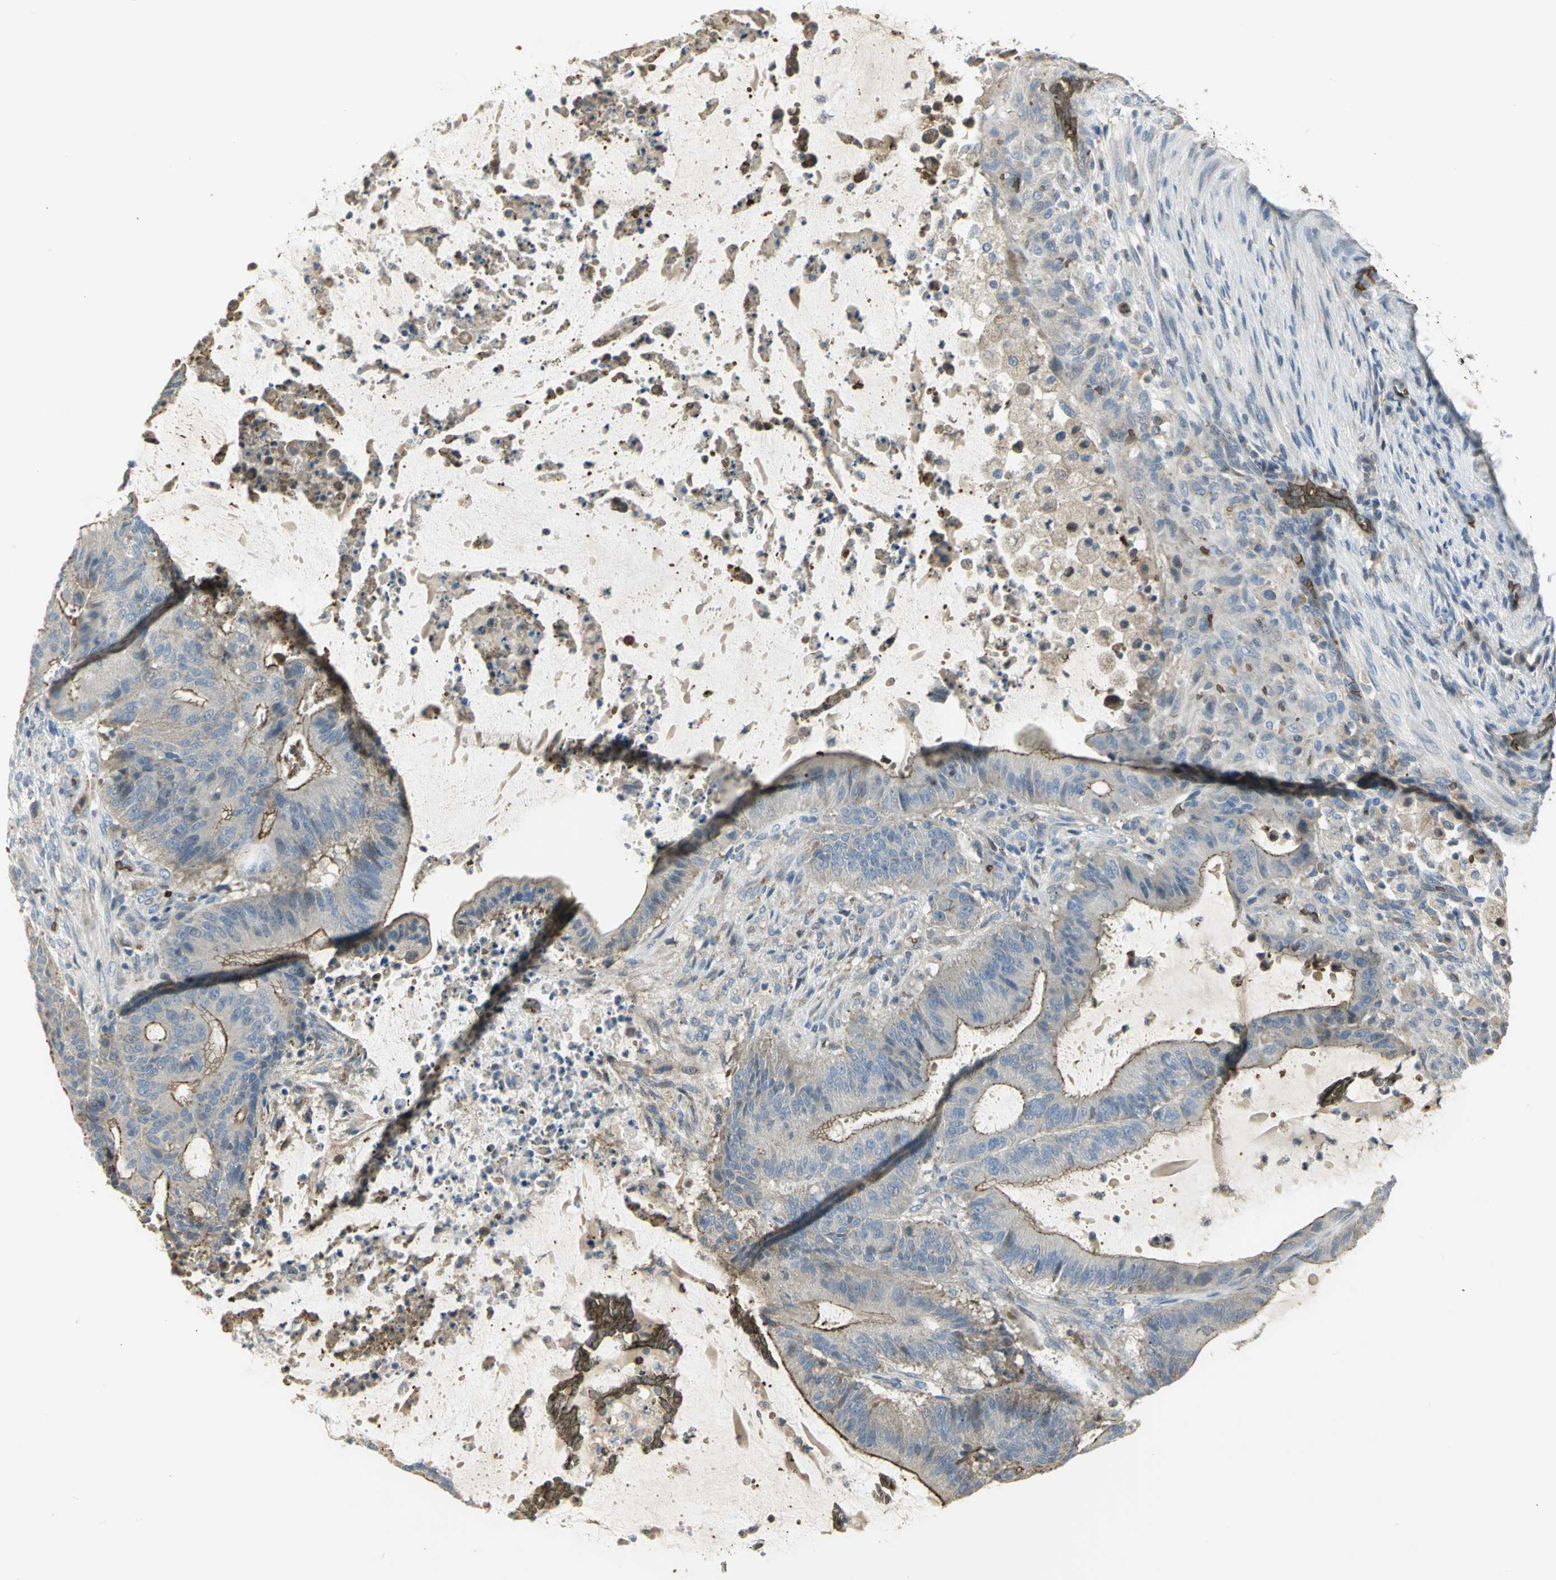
{"staining": {"intensity": "moderate", "quantity": ">75%", "location": "cytoplasmic/membranous"}, "tissue": "liver cancer", "cell_type": "Tumor cells", "image_type": "cancer", "snomed": [{"axis": "morphology", "description": "Cholangiocarcinoma"}, {"axis": "topography", "description": "Liver"}], "caption": "Moderate cytoplasmic/membranous expression is identified in approximately >75% of tumor cells in liver cholangiocarcinoma.", "gene": "ANK1", "patient": {"sex": "female", "age": 73}}